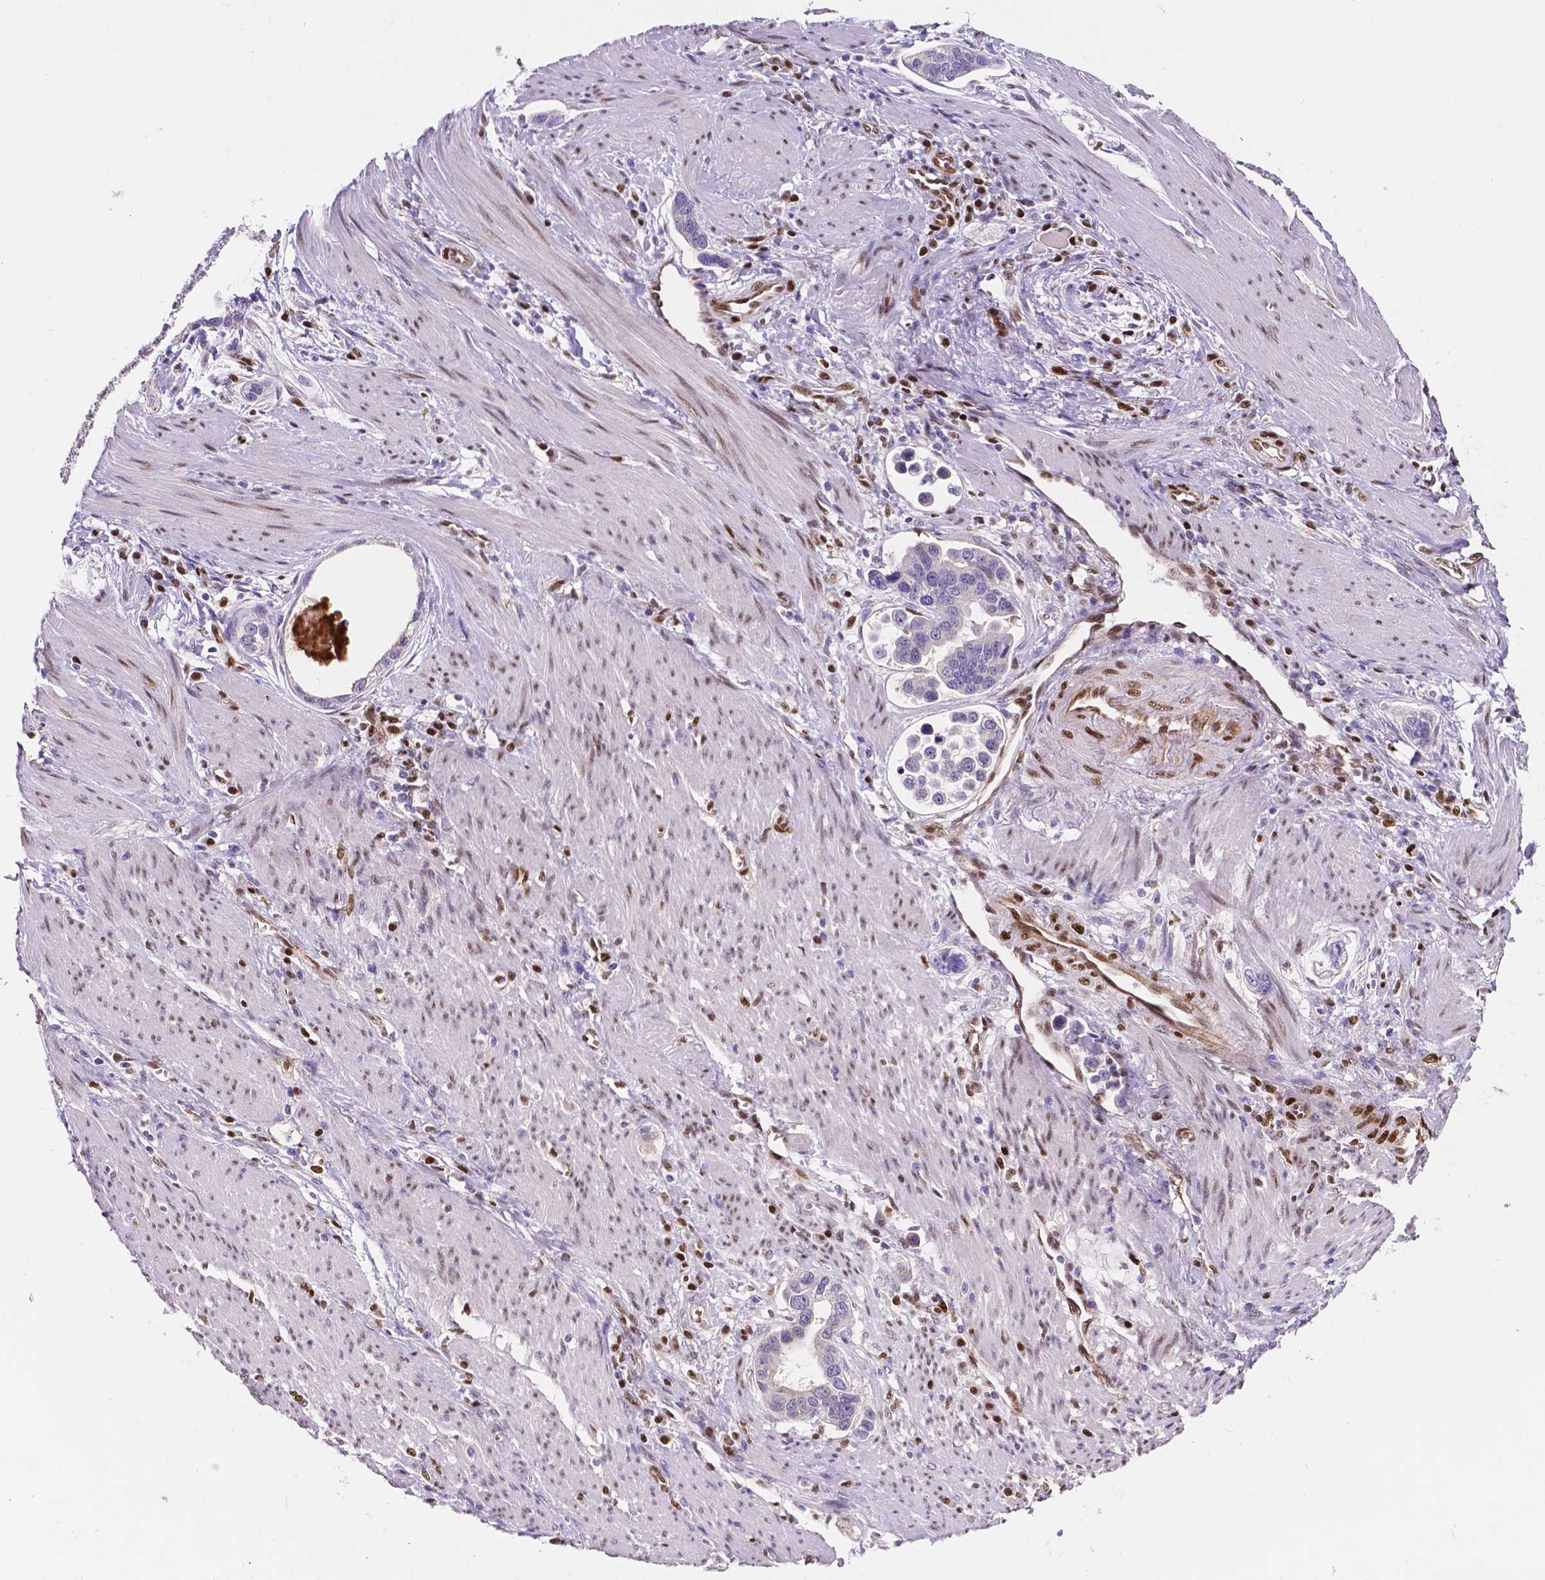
{"staining": {"intensity": "negative", "quantity": "none", "location": "none"}, "tissue": "stomach cancer", "cell_type": "Tumor cells", "image_type": "cancer", "snomed": [{"axis": "morphology", "description": "Adenocarcinoma, NOS"}, {"axis": "topography", "description": "Stomach, lower"}], "caption": "A high-resolution image shows IHC staining of adenocarcinoma (stomach), which reveals no significant staining in tumor cells.", "gene": "MEF2C", "patient": {"sex": "female", "age": 93}}